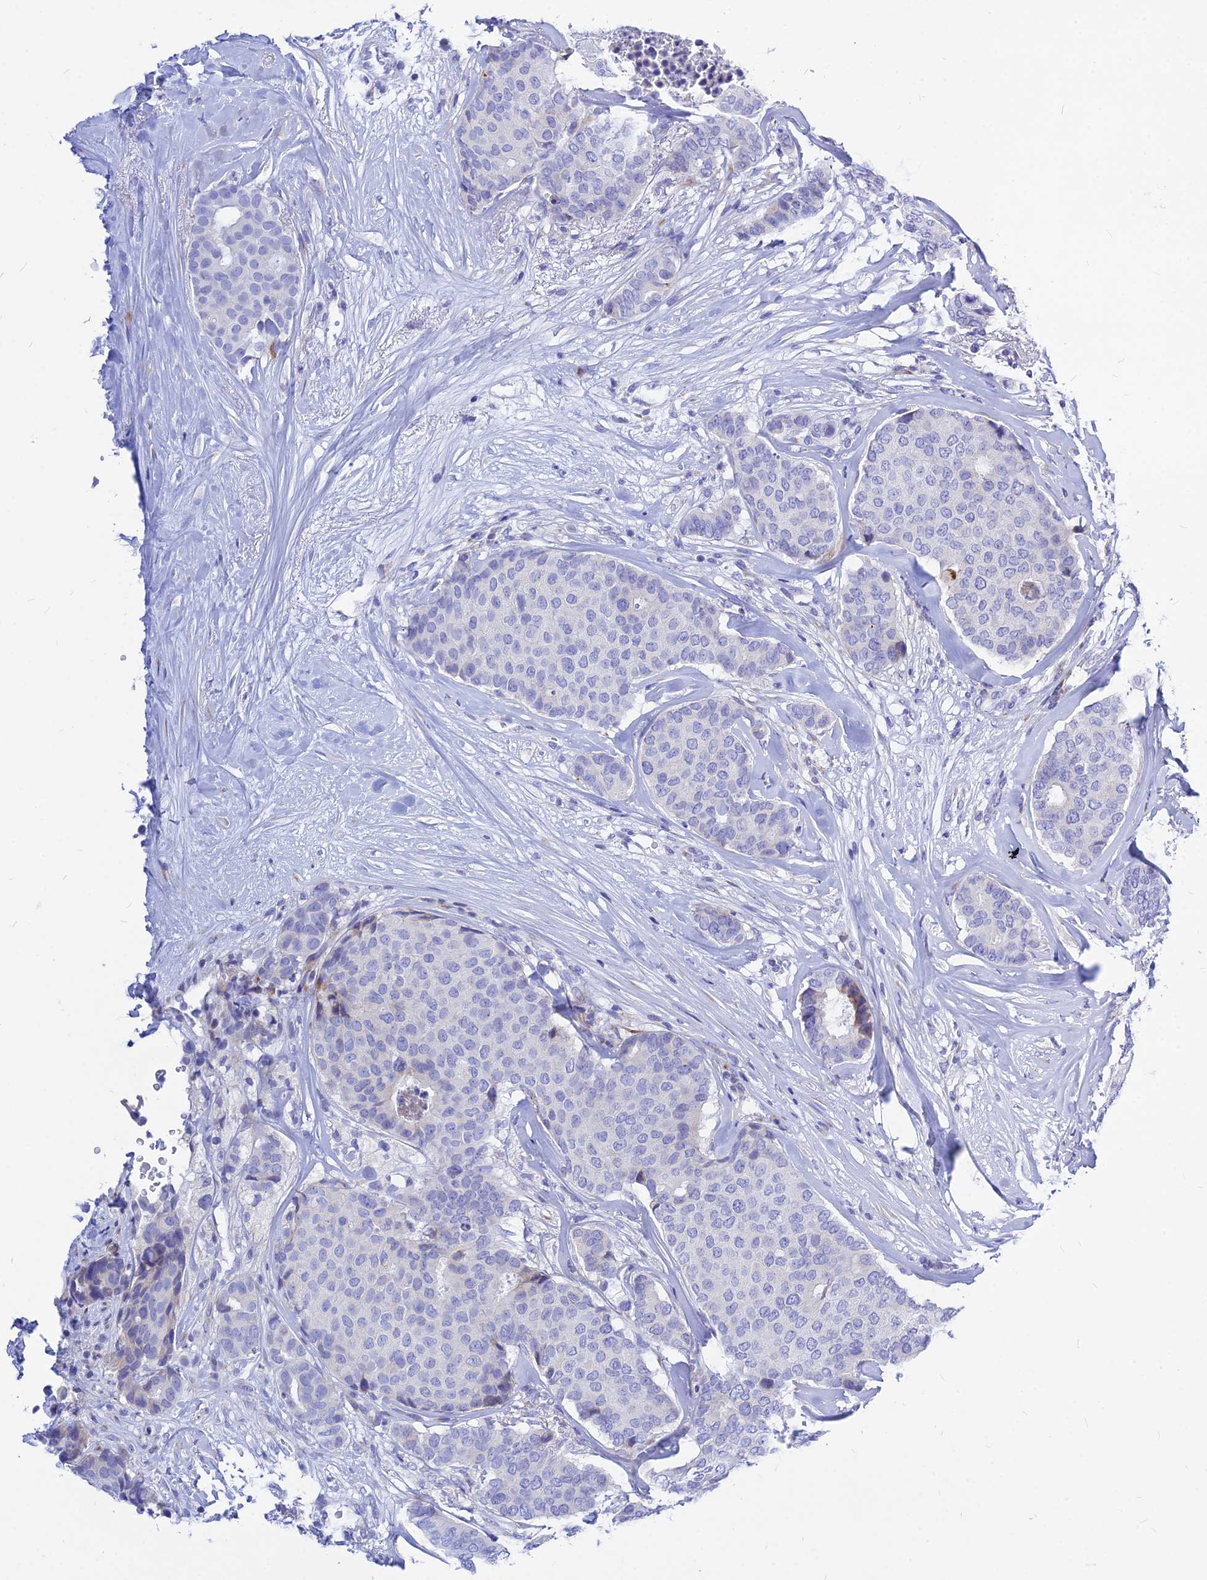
{"staining": {"intensity": "negative", "quantity": "none", "location": "none"}, "tissue": "breast cancer", "cell_type": "Tumor cells", "image_type": "cancer", "snomed": [{"axis": "morphology", "description": "Duct carcinoma"}, {"axis": "topography", "description": "Breast"}], "caption": "Tumor cells are negative for protein expression in human breast cancer (infiltrating ductal carcinoma). (DAB immunohistochemistry visualized using brightfield microscopy, high magnification).", "gene": "CNOT6", "patient": {"sex": "female", "age": 75}}